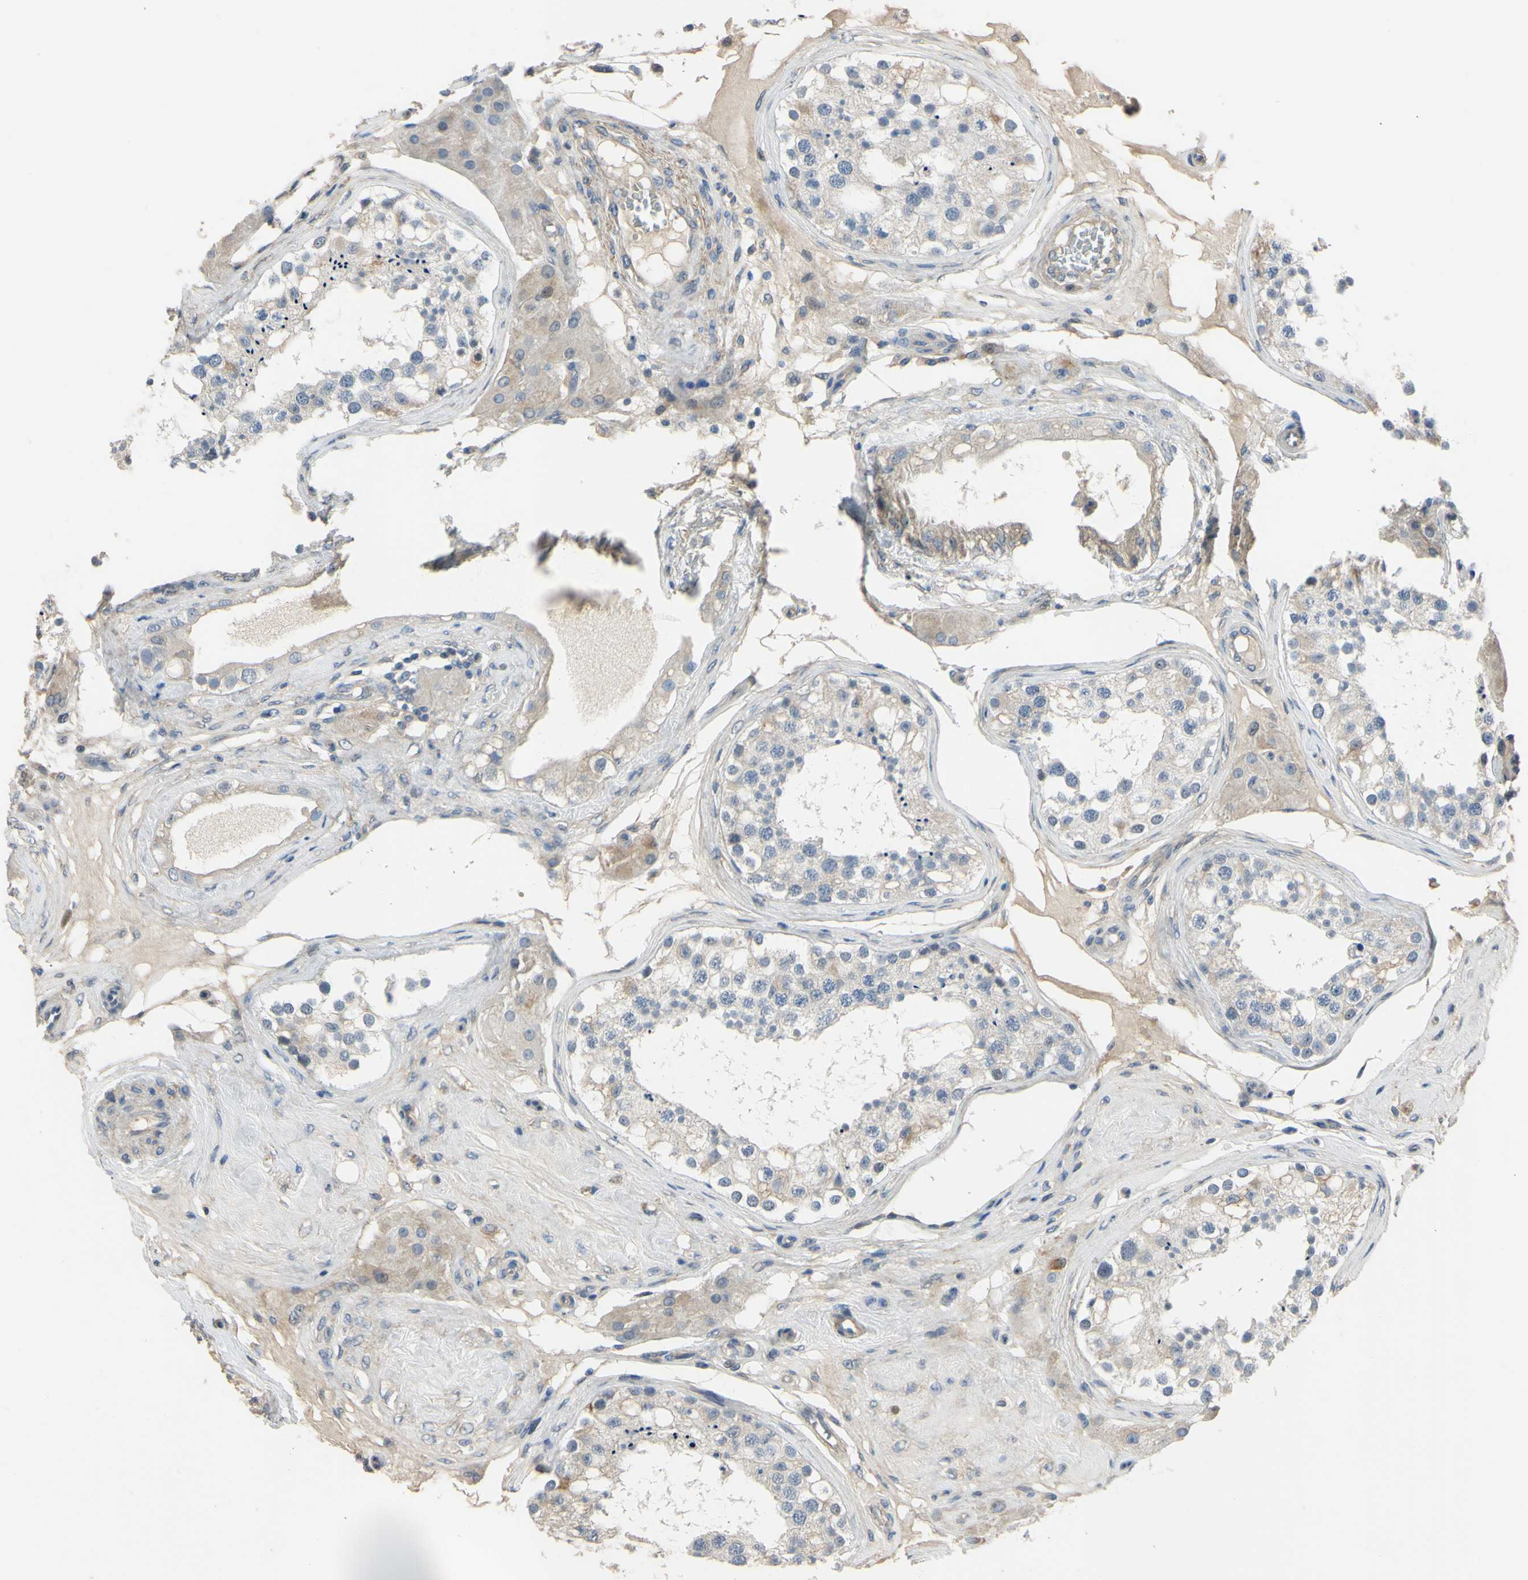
{"staining": {"intensity": "negative", "quantity": "none", "location": "none"}, "tissue": "testis", "cell_type": "Cells in seminiferous ducts", "image_type": "normal", "snomed": [{"axis": "morphology", "description": "Normal tissue, NOS"}, {"axis": "topography", "description": "Testis"}], "caption": "Cells in seminiferous ducts are negative for protein expression in normal human testis. (DAB IHC, high magnification).", "gene": "LHX9", "patient": {"sex": "male", "age": 68}}